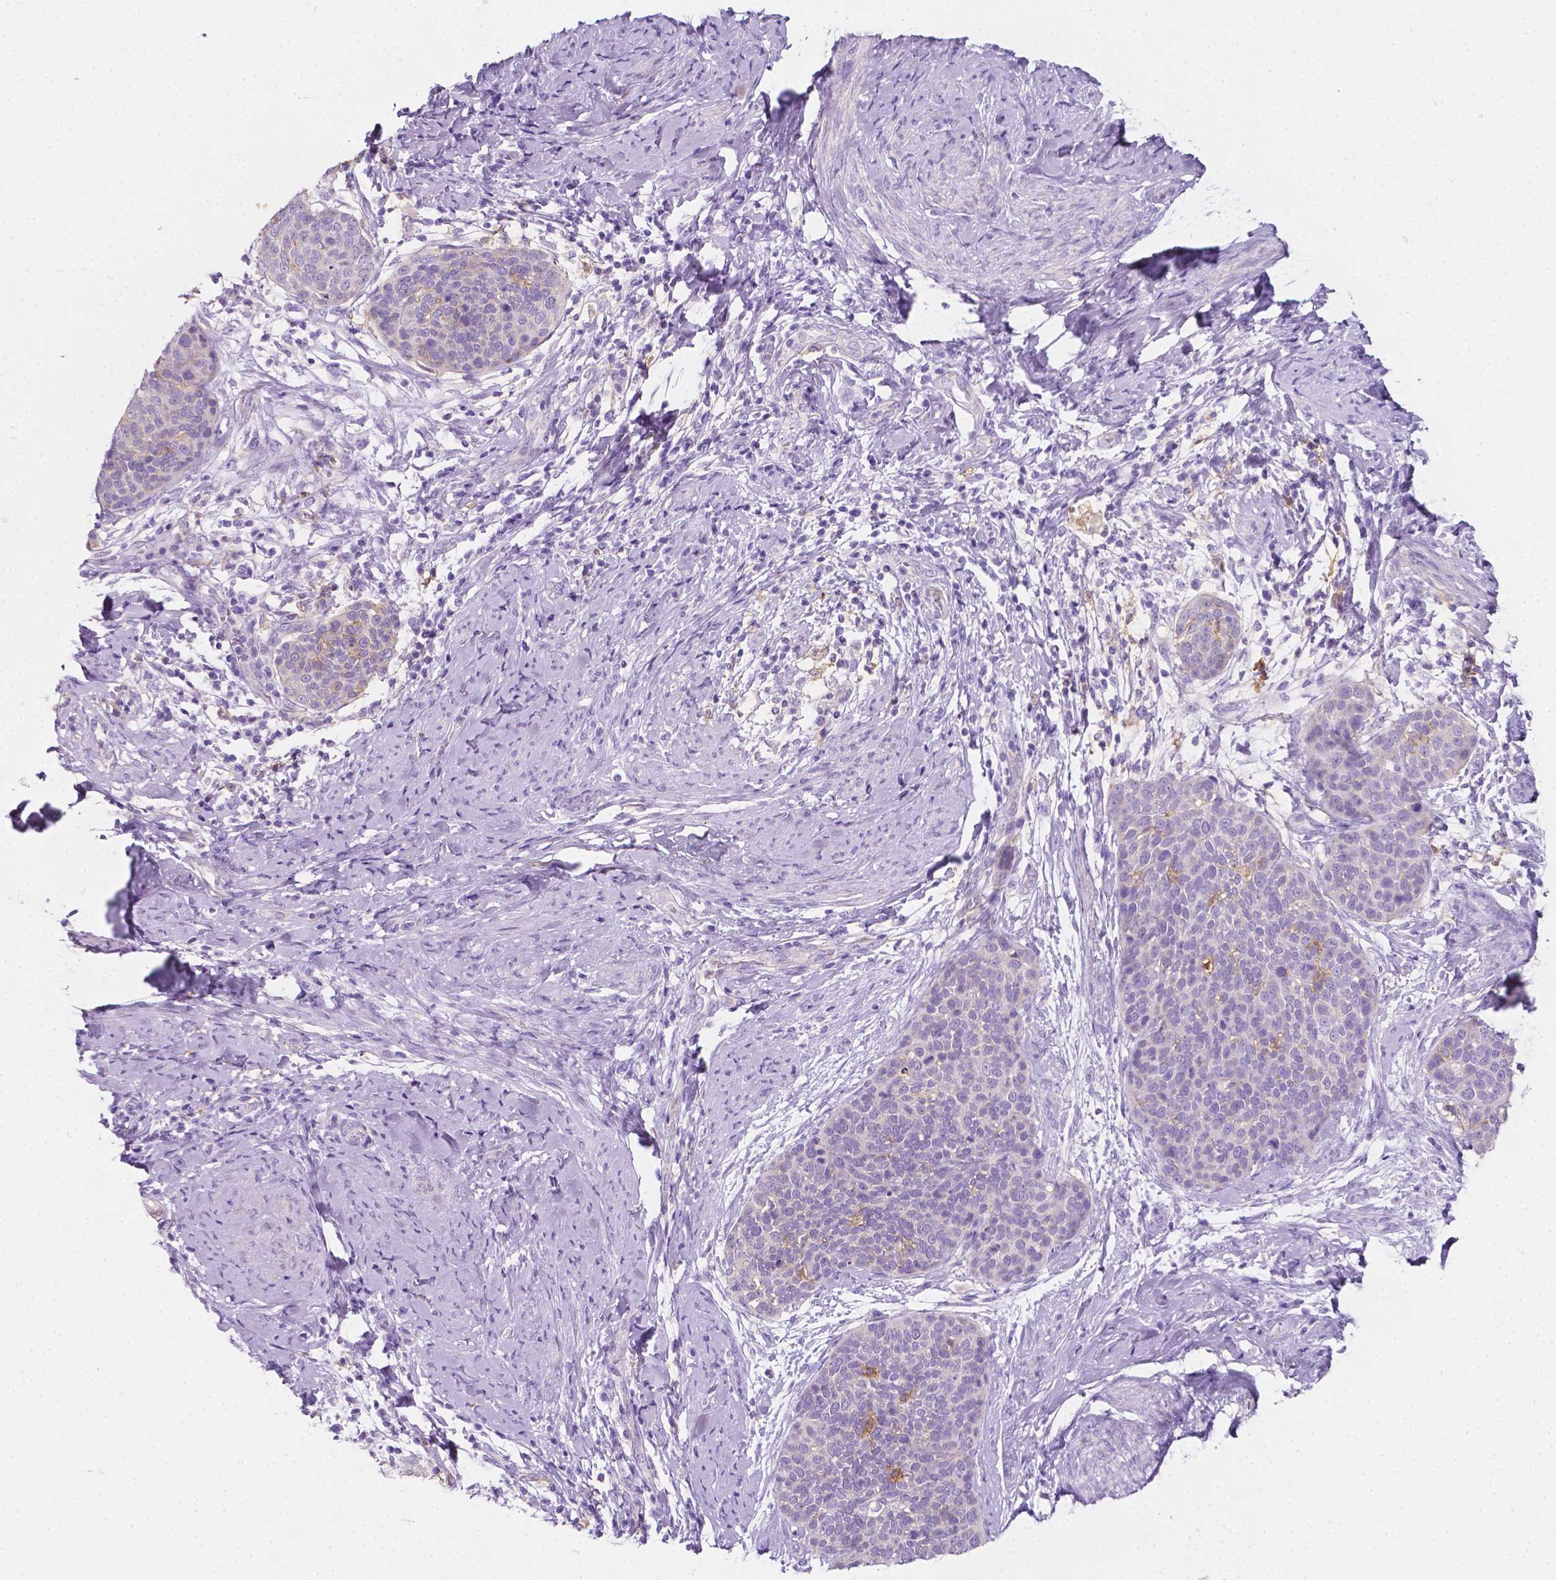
{"staining": {"intensity": "negative", "quantity": "none", "location": "none"}, "tissue": "cervical cancer", "cell_type": "Tumor cells", "image_type": "cancer", "snomed": [{"axis": "morphology", "description": "Squamous cell carcinoma, NOS"}, {"axis": "topography", "description": "Cervix"}], "caption": "A photomicrograph of cervical cancer (squamous cell carcinoma) stained for a protein reveals no brown staining in tumor cells. Brightfield microscopy of IHC stained with DAB (3,3'-diaminobenzidine) (brown) and hematoxylin (blue), captured at high magnification.", "gene": "GNAO1", "patient": {"sex": "female", "age": 69}}